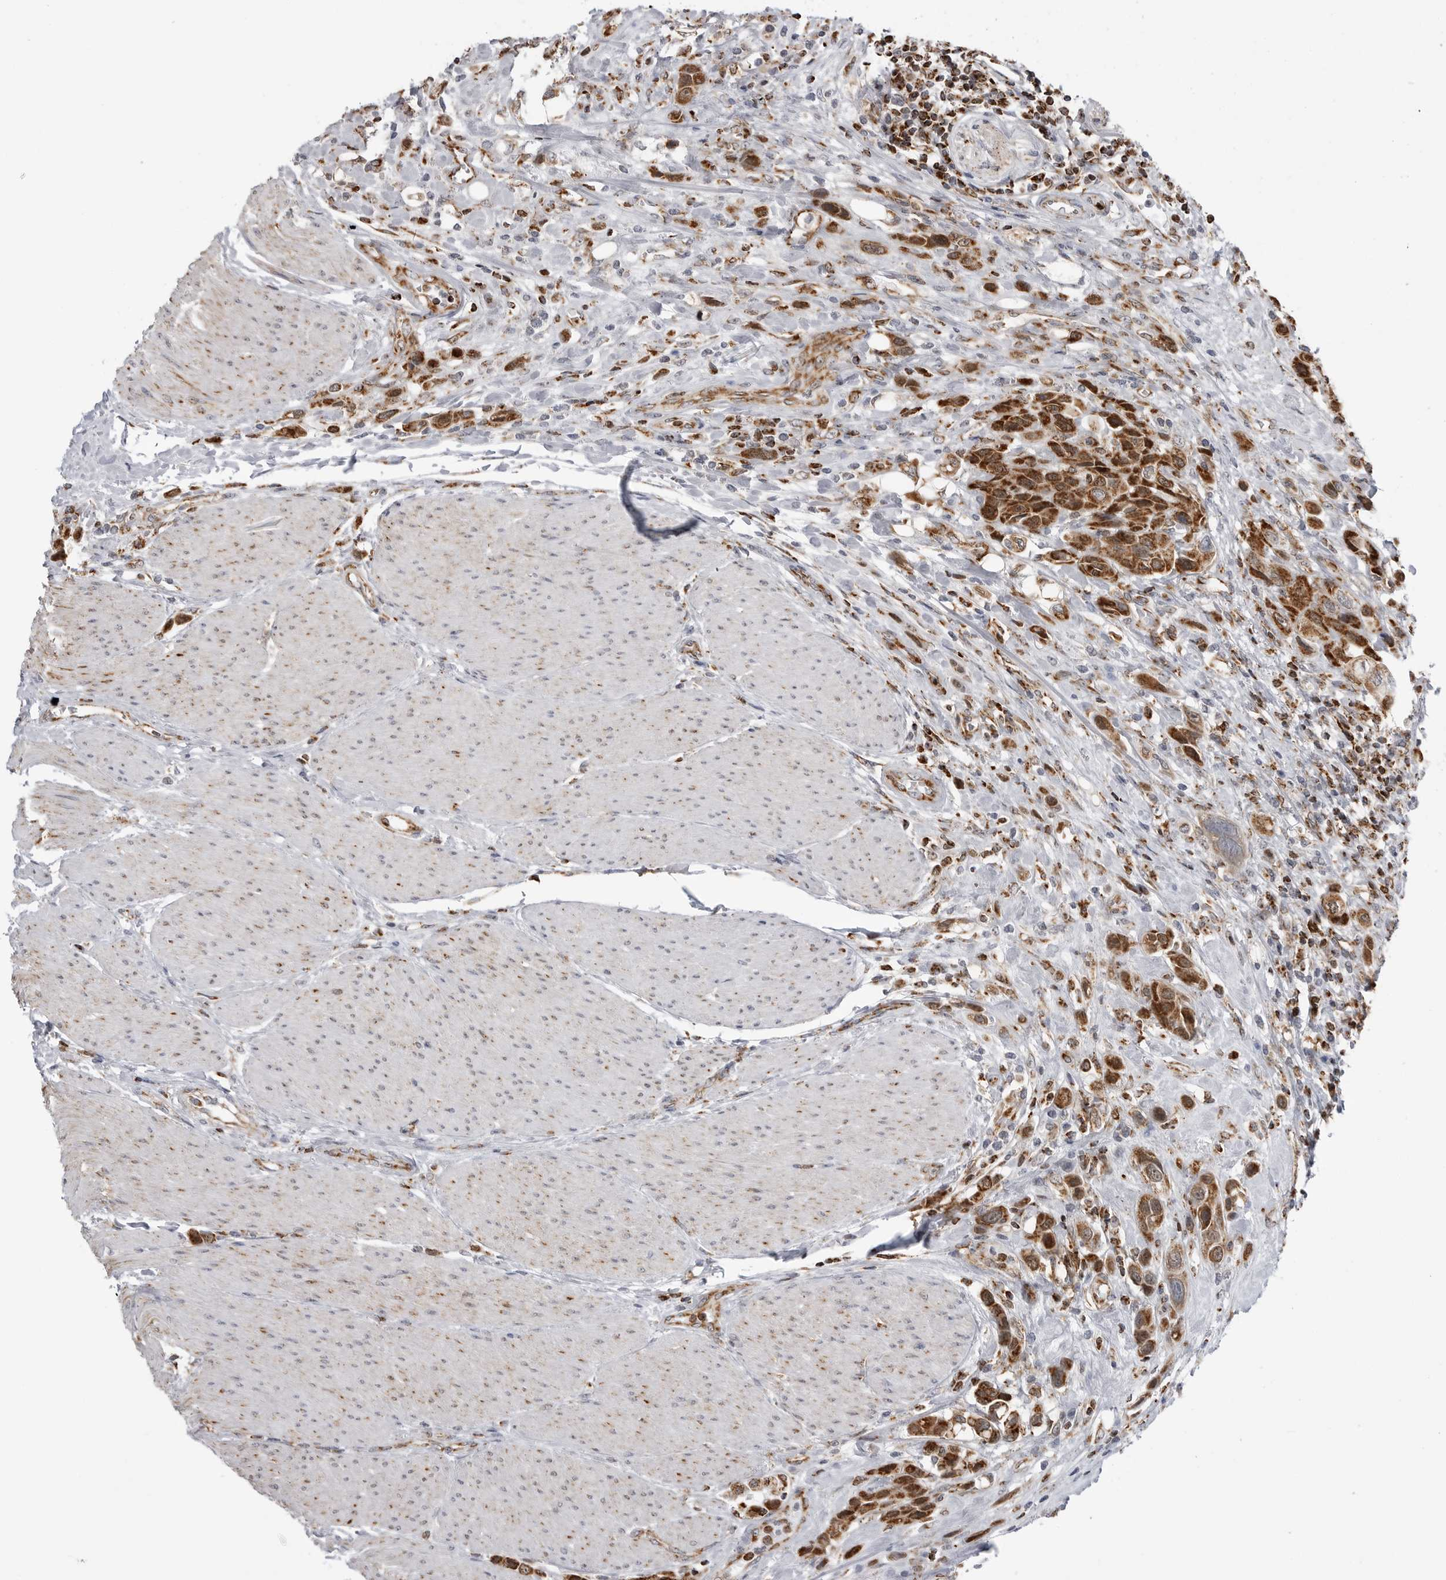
{"staining": {"intensity": "strong", "quantity": ">75%", "location": "cytoplasmic/membranous"}, "tissue": "urothelial cancer", "cell_type": "Tumor cells", "image_type": "cancer", "snomed": [{"axis": "morphology", "description": "Urothelial carcinoma, High grade"}, {"axis": "topography", "description": "Urinary bladder"}], "caption": "High-magnification brightfield microscopy of urothelial cancer stained with DAB (brown) and counterstained with hematoxylin (blue). tumor cells exhibit strong cytoplasmic/membranous positivity is appreciated in approximately>75% of cells. (DAB IHC with brightfield microscopy, high magnification).", "gene": "COX5A", "patient": {"sex": "male", "age": 50}}